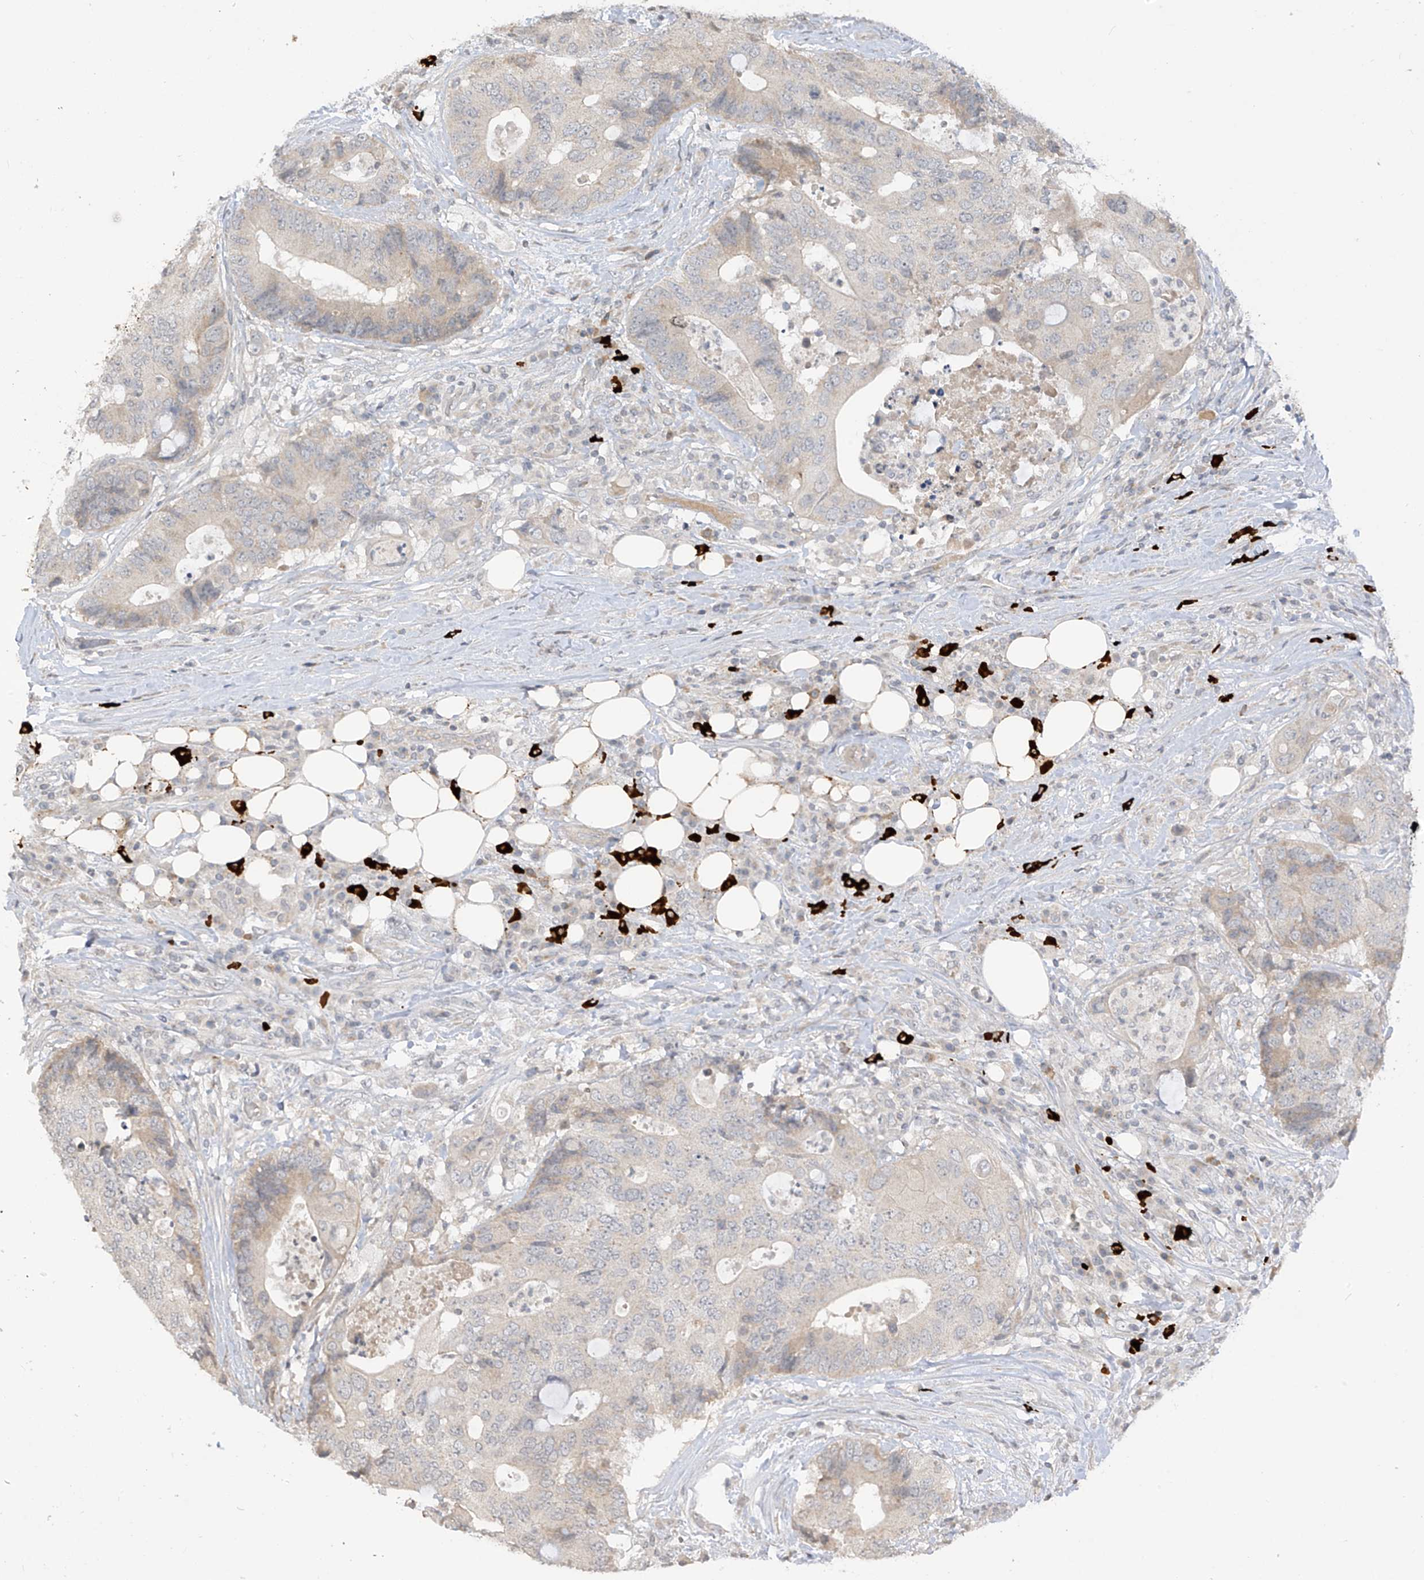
{"staining": {"intensity": "weak", "quantity": "<25%", "location": "cytoplasmic/membranous"}, "tissue": "colorectal cancer", "cell_type": "Tumor cells", "image_type": "cancer", "snomed": [{"axis": "morphology", "description": "Adenocarcinoma, NOS"}, {"axis": "topography", "description": "Colon"}], "caption": "Colorectal cancer (adenocarcinoma) was stained to show a protein in brown. There is no significant expression in tumor cells. Nuclei are stained in blue.", "gene": "DGKQ", "patient": {"sex": "male", "age": 71}}